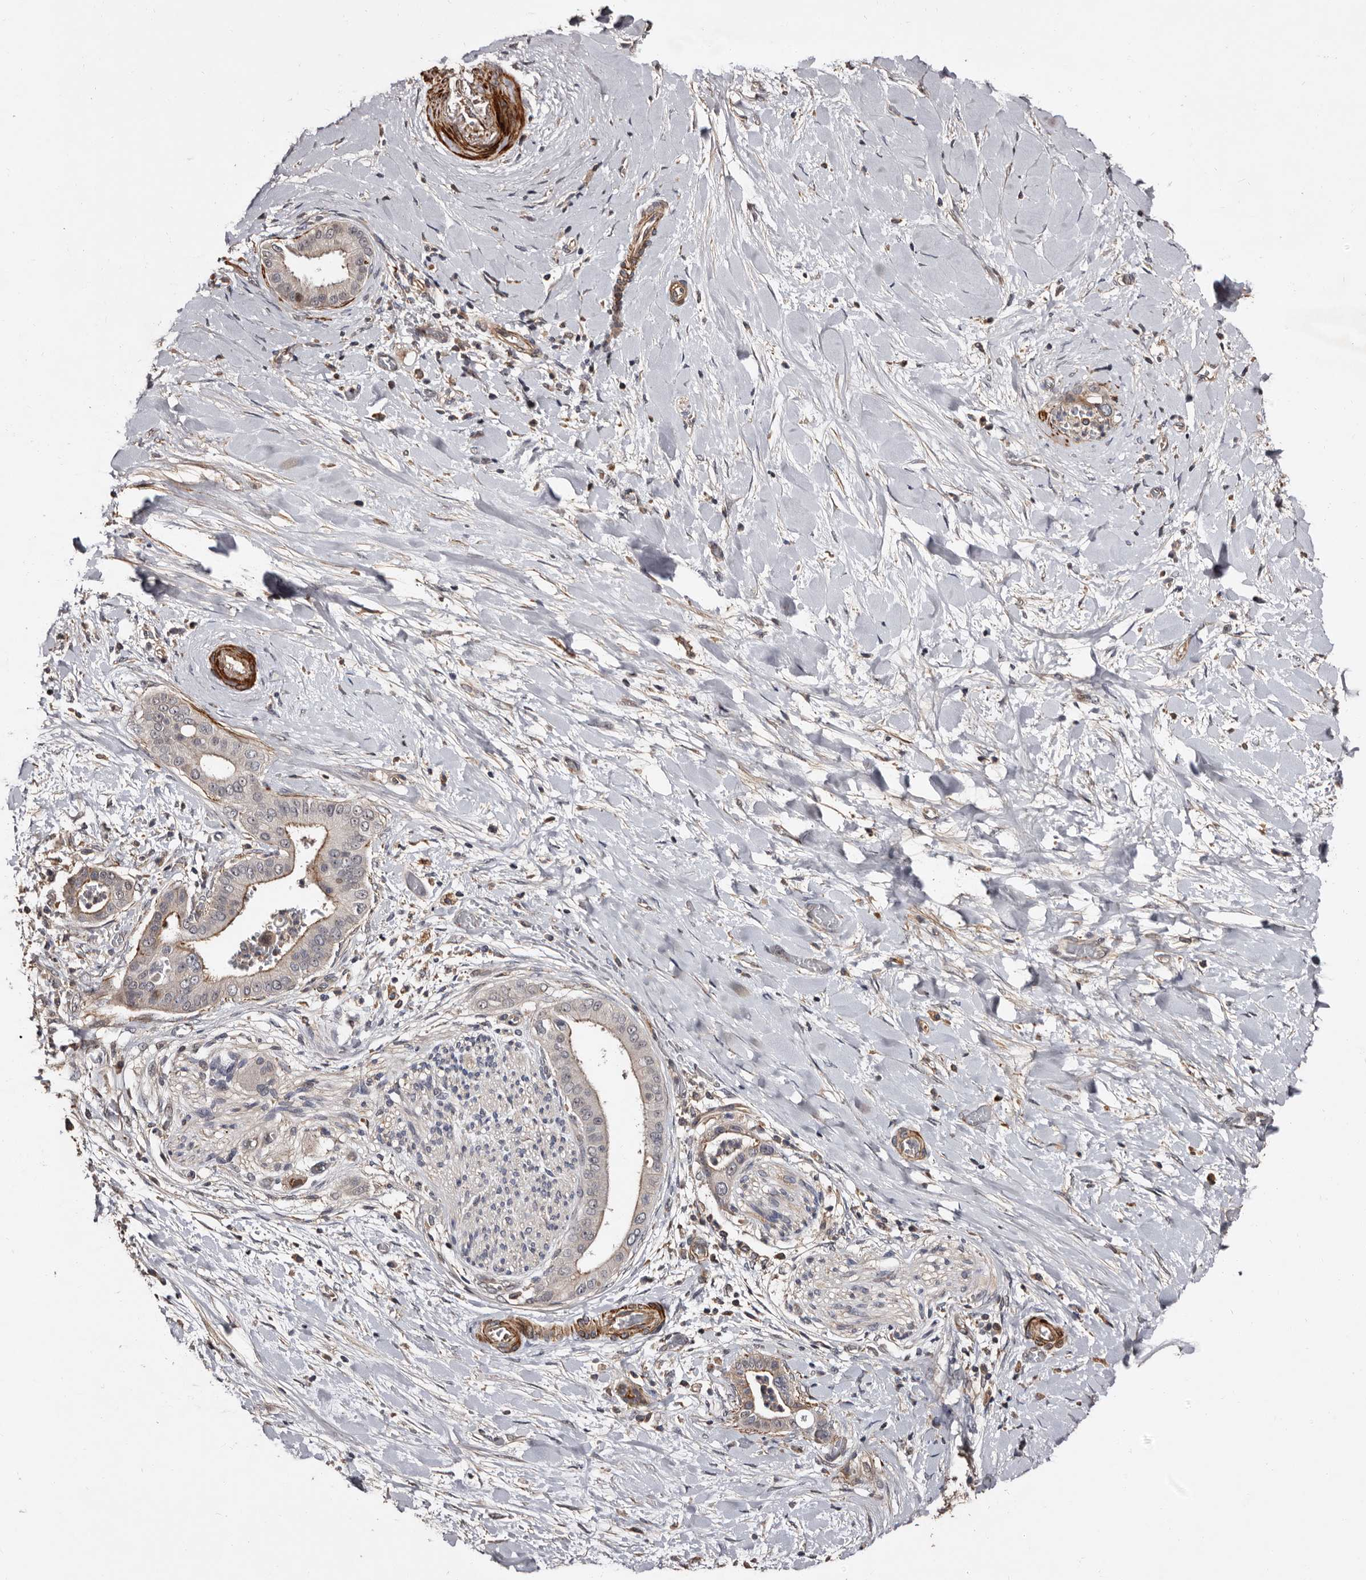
{"staining": {"intensity": "weak", "quantity": "<25%", "location": "cytoplasmic/membranous"}, "tissue": "liver cancer", "cell_type": "Tumor cells", "image_type": "cancer", "snomed": [{"axis": "morphology", "description": "Cholangiocarcinoma"}, {"axis": "topography", "description": "Liver"}], "caption": "Immunohistochemistry (IHC) photomicrograph of neoplastic tissue: liver cholangiocarcinoma stained with DAB (3,3'-diaminobenzidine) displays no significant protein expression in tumor cells. (Brightfield microscopy of DAB IHC at high magnification).", "gene": "PRKD3", "patient": {"sex": "female", "age": 54}}